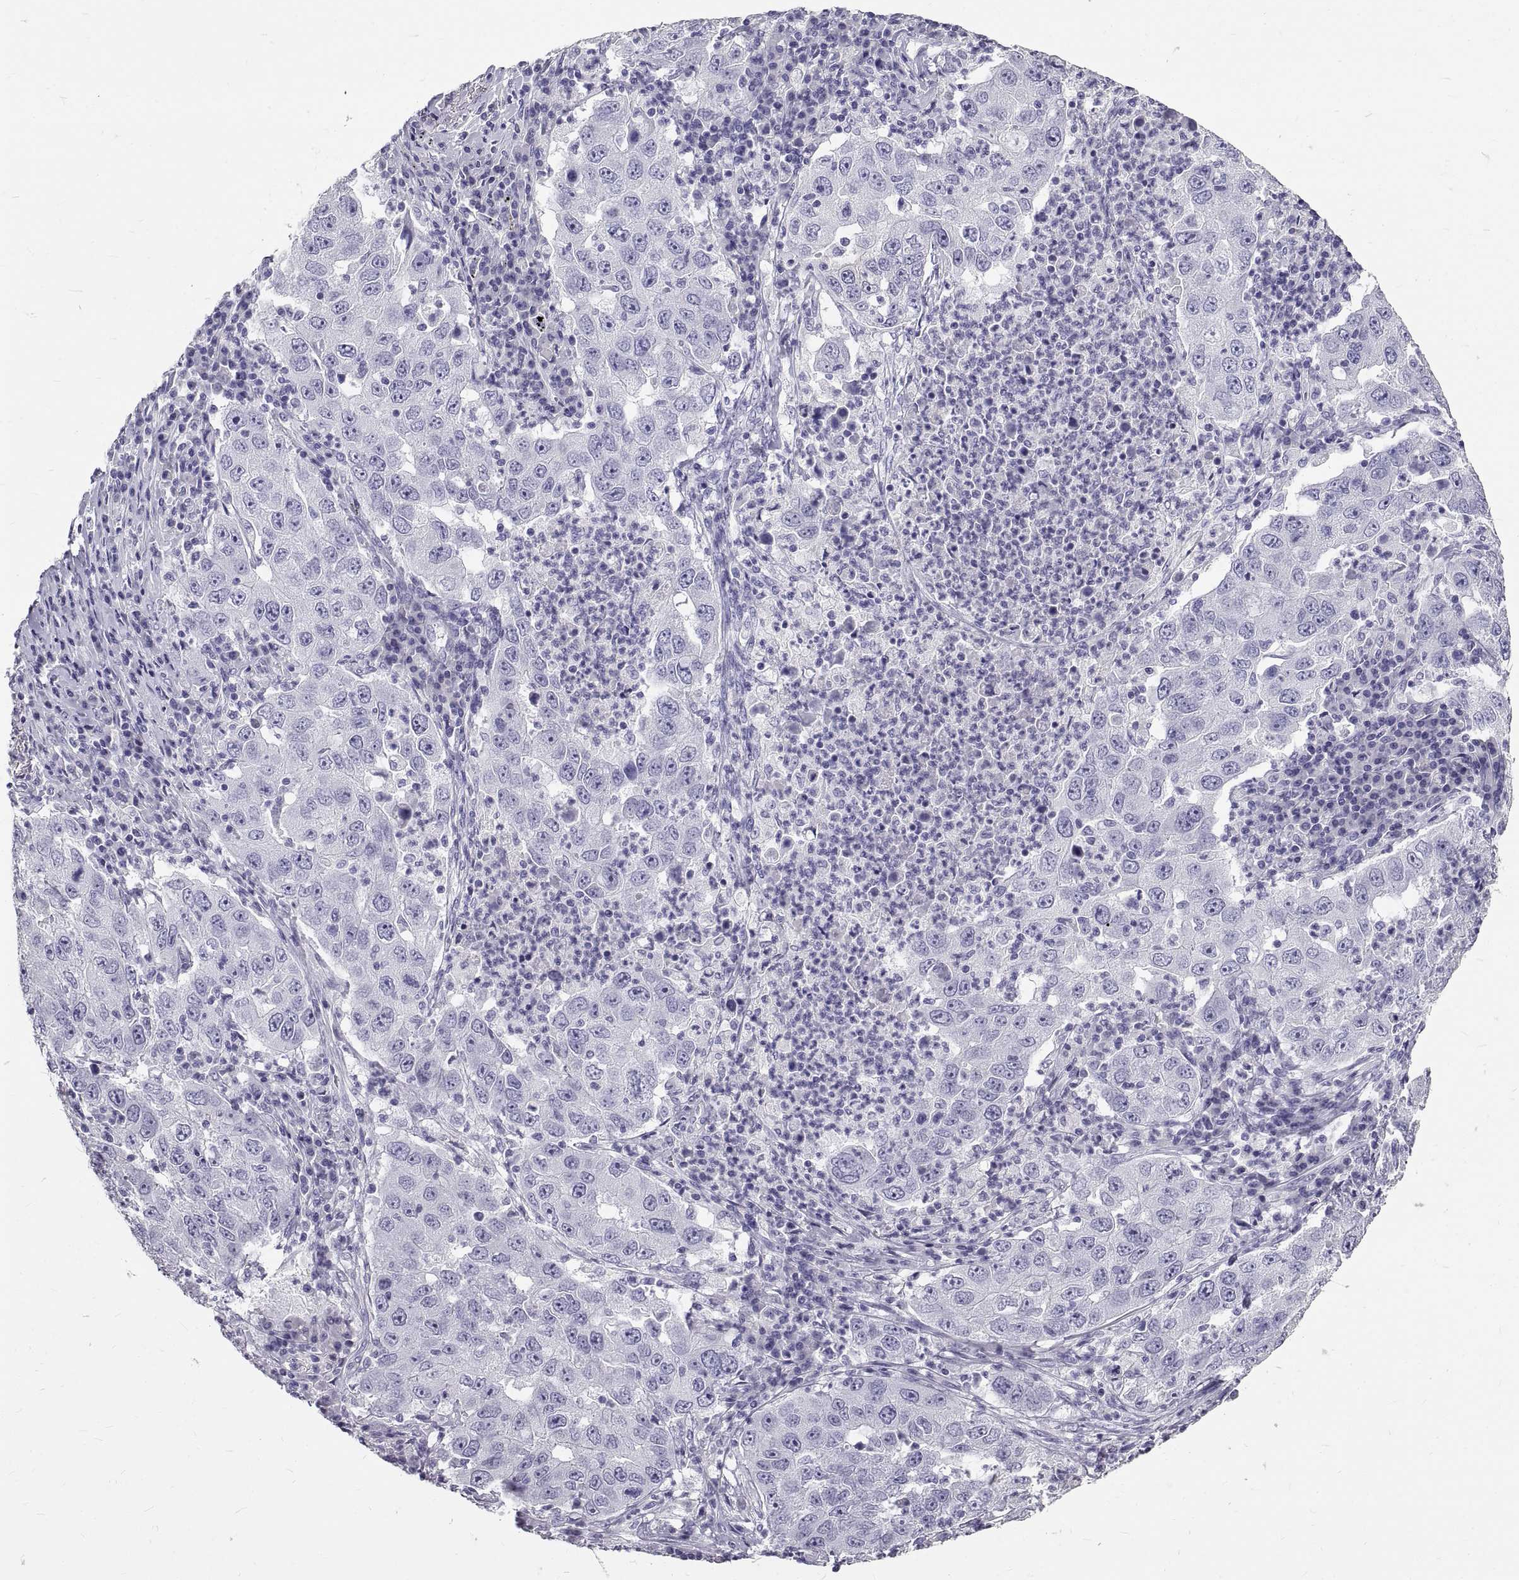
{"staining": {"intensity": "negative", "quantity": "none", "location": "none"}, "tissue": "lung cancer", "cell_type": "Tumor cells", "image_type": "cancer", "snomed": [{"axis": "morphology", "description": "Adenocarcinoma, NOS"}, {"axis": "topography", "description": "Lung"}], "caption": "The micrograph reveals no significant positivity in tumor cells of lung cancer.", "gene": "GNG12", "patient": {"sex": "male", "age": 73}}